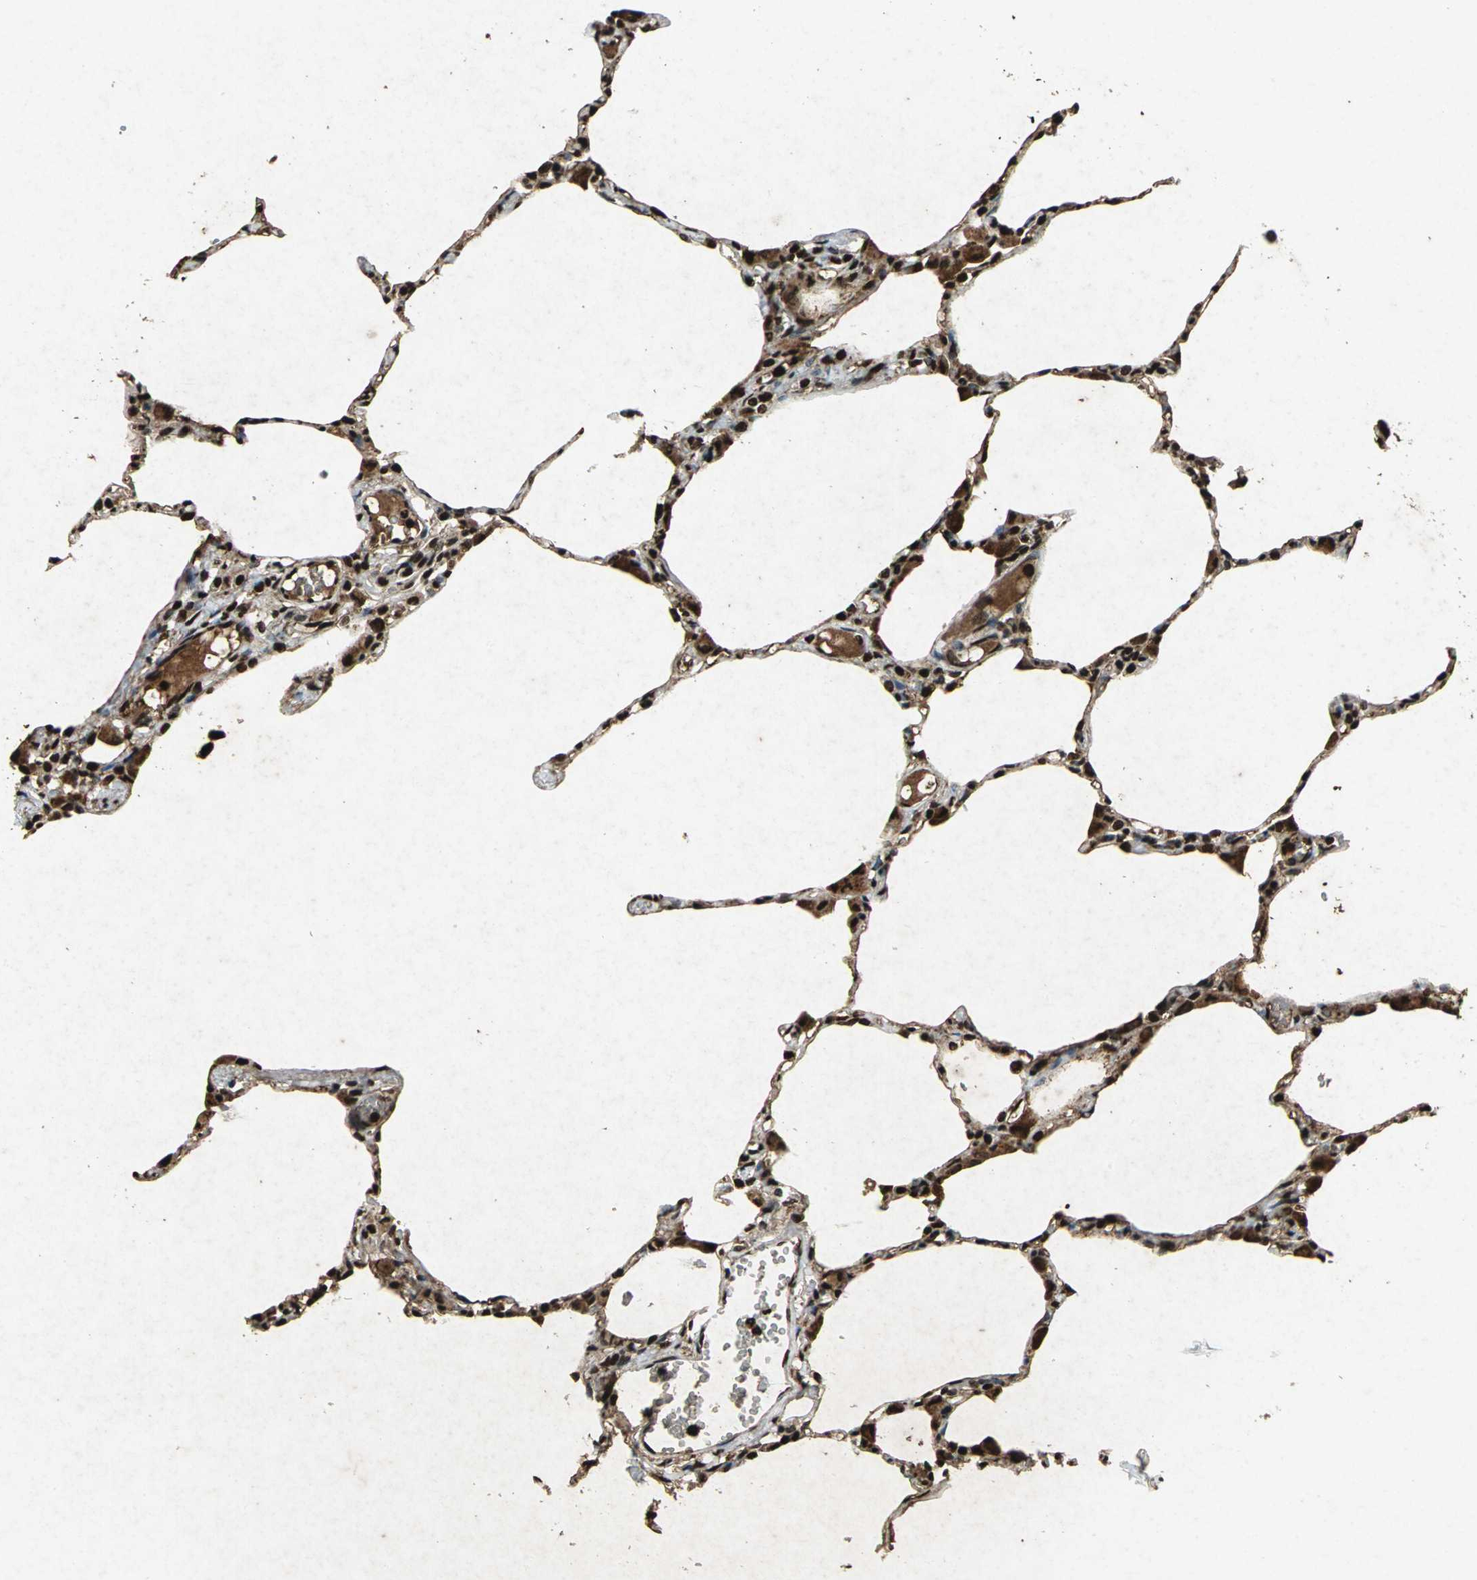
{"staining": {"intensity": "strong", "quantity": ">75%", "location": "nuclear"}, "tissue": "lung", "cell_type": "Alveolar cells", "image_type": "normal", "snomed": [{"axis": "morphology", "description": "Normal tissue, NOS"}, {"axis": "topography", "description": "Lung"}], "caption": "This photomicrograph demonstrates immunohistochemistry staining of unremarkable lung, with high strong nuclear positivity in approximately >75% of alveolar cells.", "gene": "ANP32A", "patient": {"sex": "female", "age": 49}}